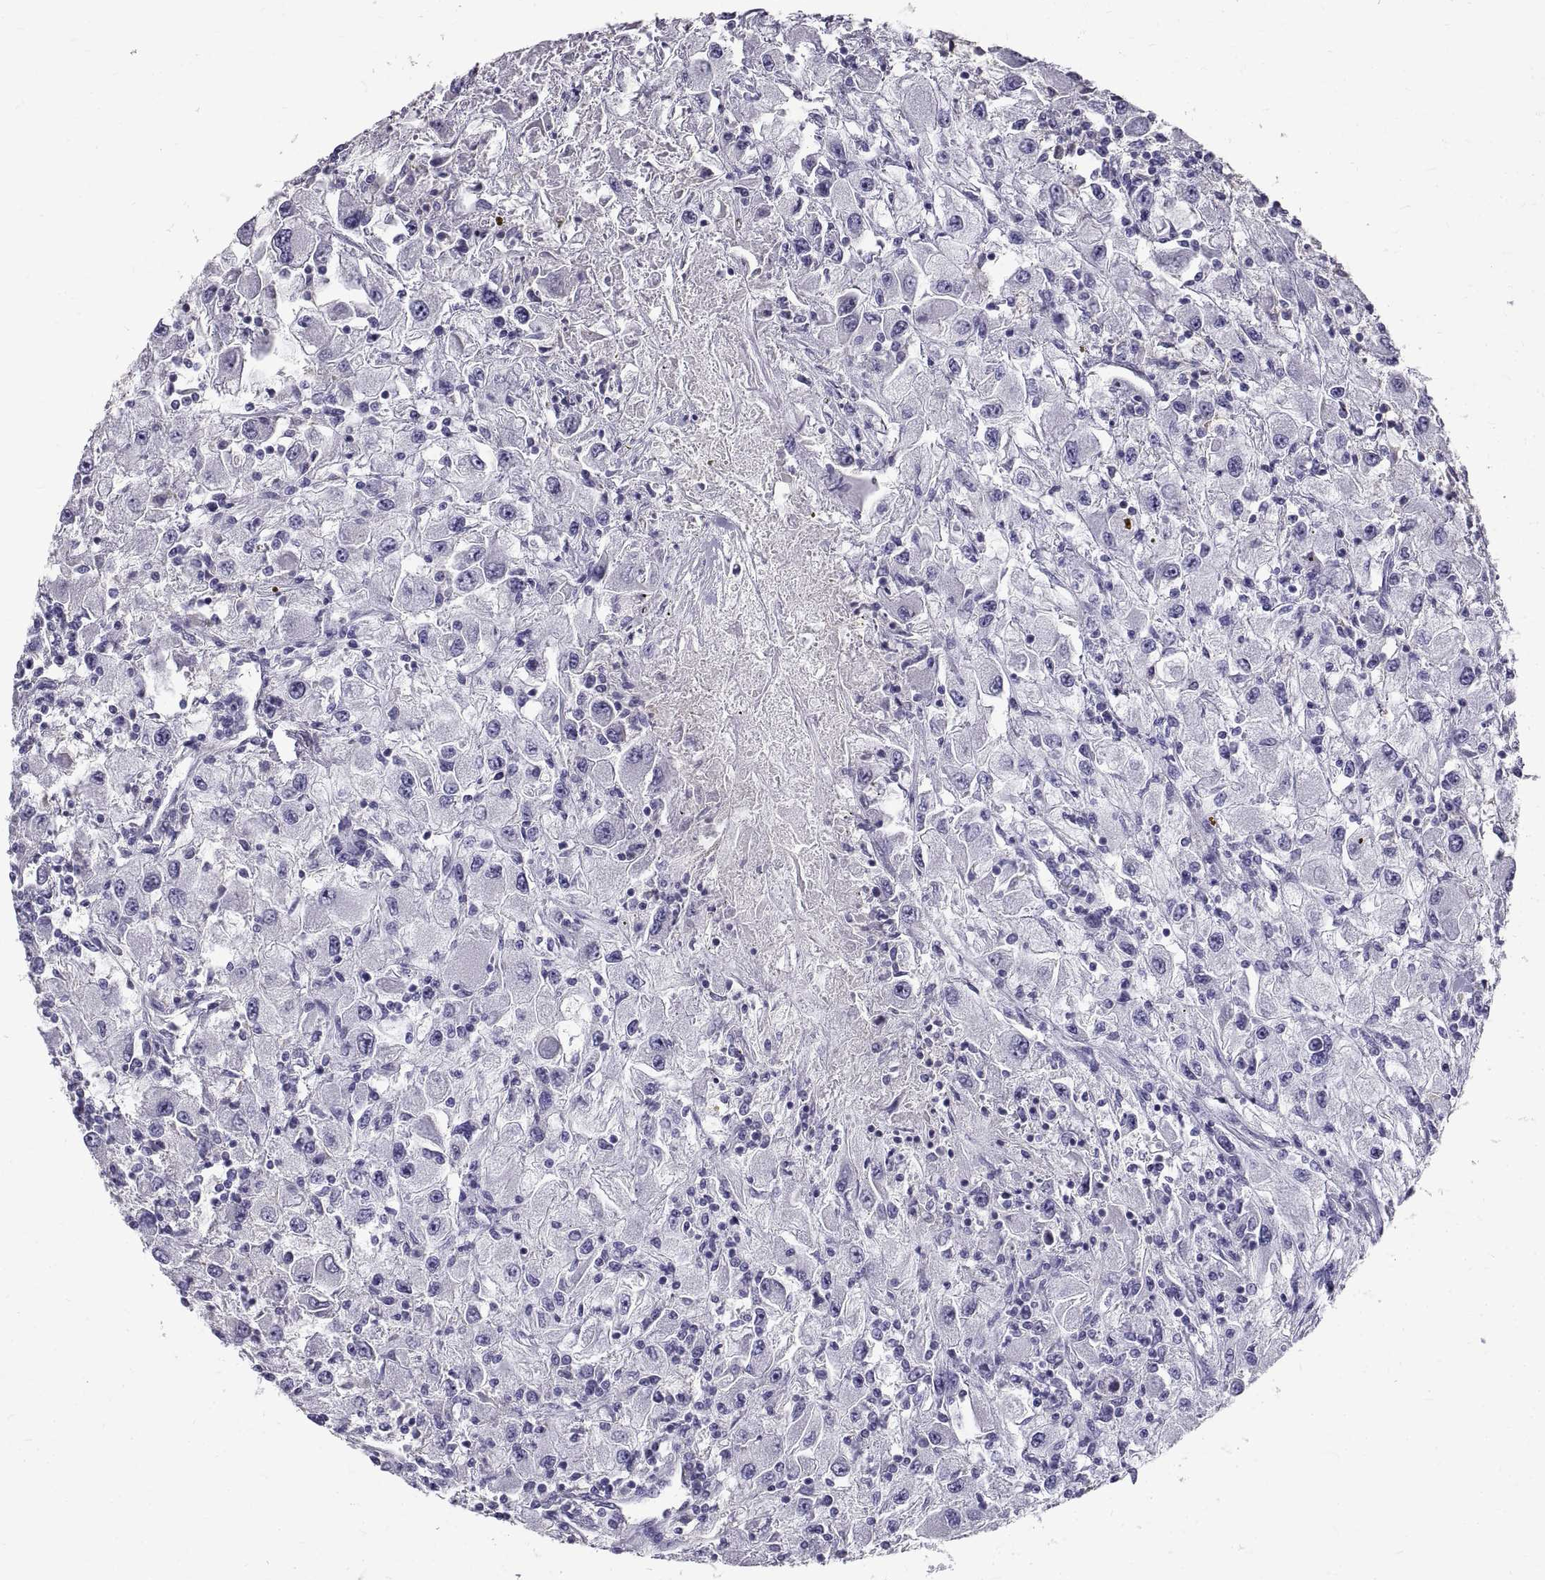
{"staining": {"intensity": "negative", "quantity": "none", "location": "none"}, "tissue": "renal cancer", "cell_type": "Tumor cells", "image_type": "cancer", "snomed": [{"axis": "morphology", "description": "Adenocarcinoma, NOS"}, {"axis": "topography", "description": "Kidney"}], "caption": "Tumor cells are negative for brown protein staining in adenocarcinoma (renal).", "gene": "GNG12", "patient": {"sex": "female", "age": 67}}